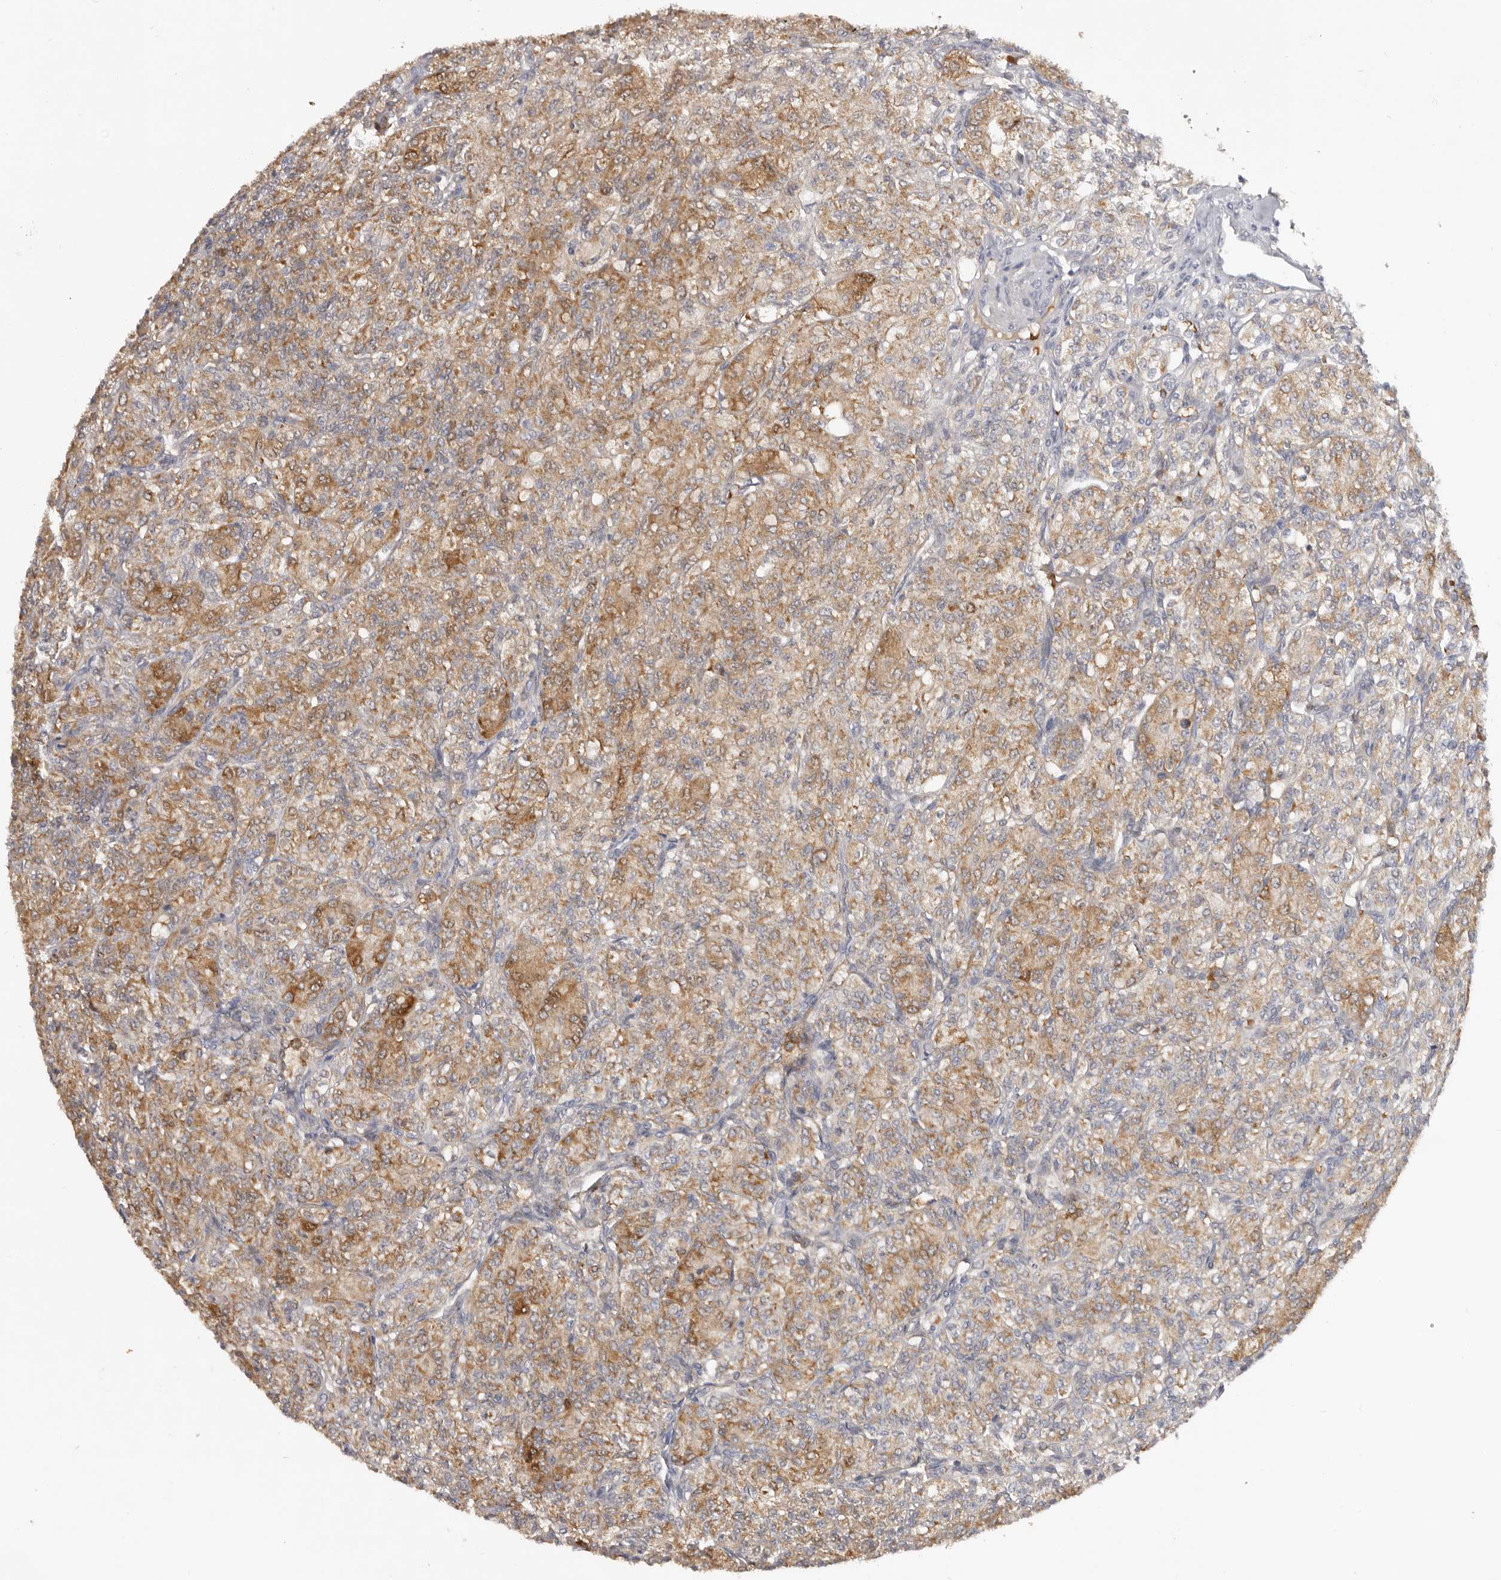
{"staining": {"intensity": "moderate", "quantity": ">75%", "location": "cytoplasmic/membranous"}, "tissue": "renal cancer", "cell_type": "Tumor cells", "image_type": "cancer", "snomed": [{"axis": "morphology", "description": "Adenocarcinoma, NOS"}, {"axis": "topography", "description": "Kidney"}], "caption": "The photomicrograph exhibits a brown stain indicating the presence of a protein in the cytoplasmic/membranous of tumor cells in renal adenocarcinoma. The staining is performed using DAB brown chromogen to label protein expression. The nuclei are counter-stained blue using hematoxylin.", "gene": "TNR", "patient": {"sex": "male", "age": 77}}